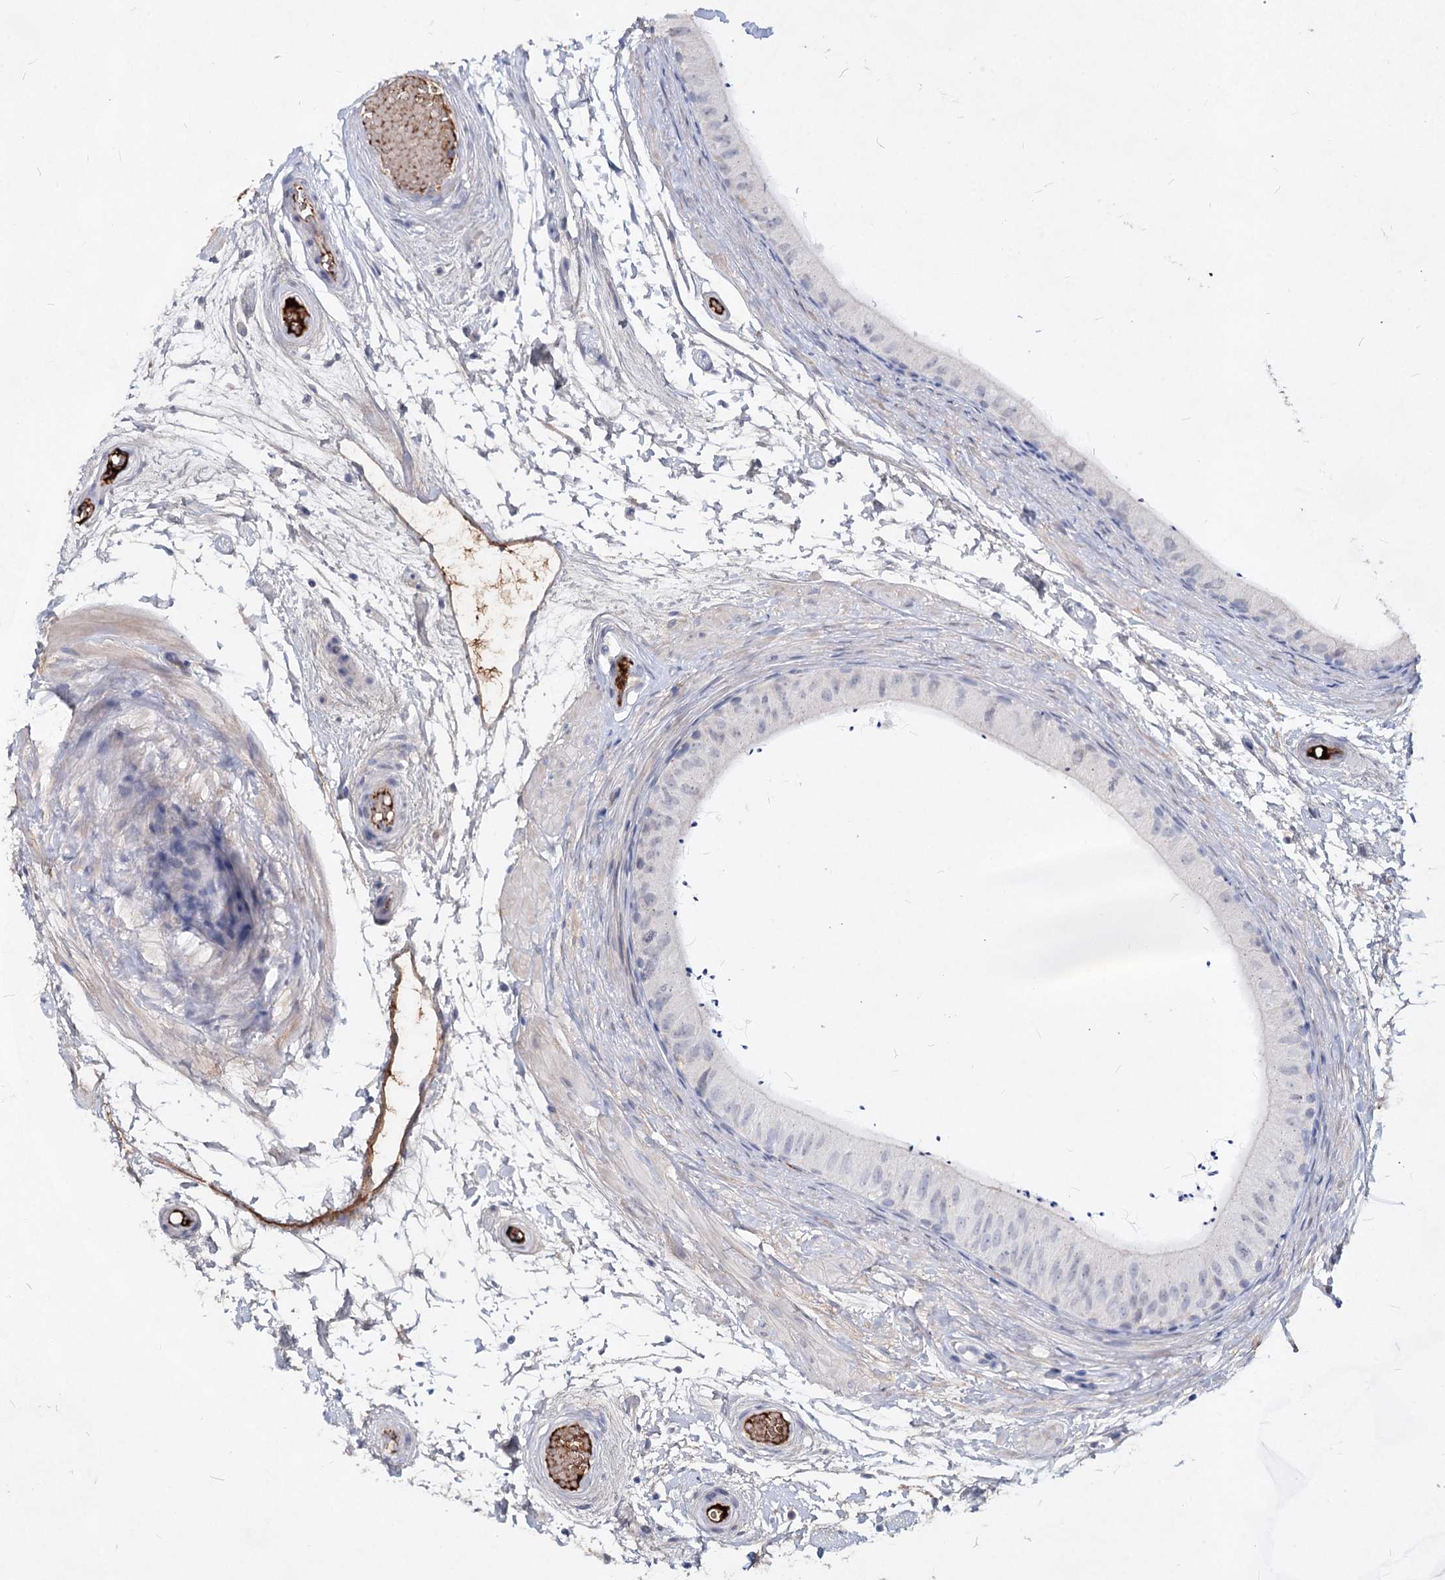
{"staining": {"intensity": "negative", "quantity": "none", "location": "none"}, "tissue": "epididymis", "cell_type": "Glandular cells", "image_type": "normal", "snomed": [{"axis": "morphology", "description": "Normal tissue, NOS"}, {"axis": "topography", "description": "Epididymis"}], "caption": "The micrograph demonstrates no significant staining in glandular cells of epididymis.", "gene": "TASOR2", "patient": {"sex": "male", "age": 50}}